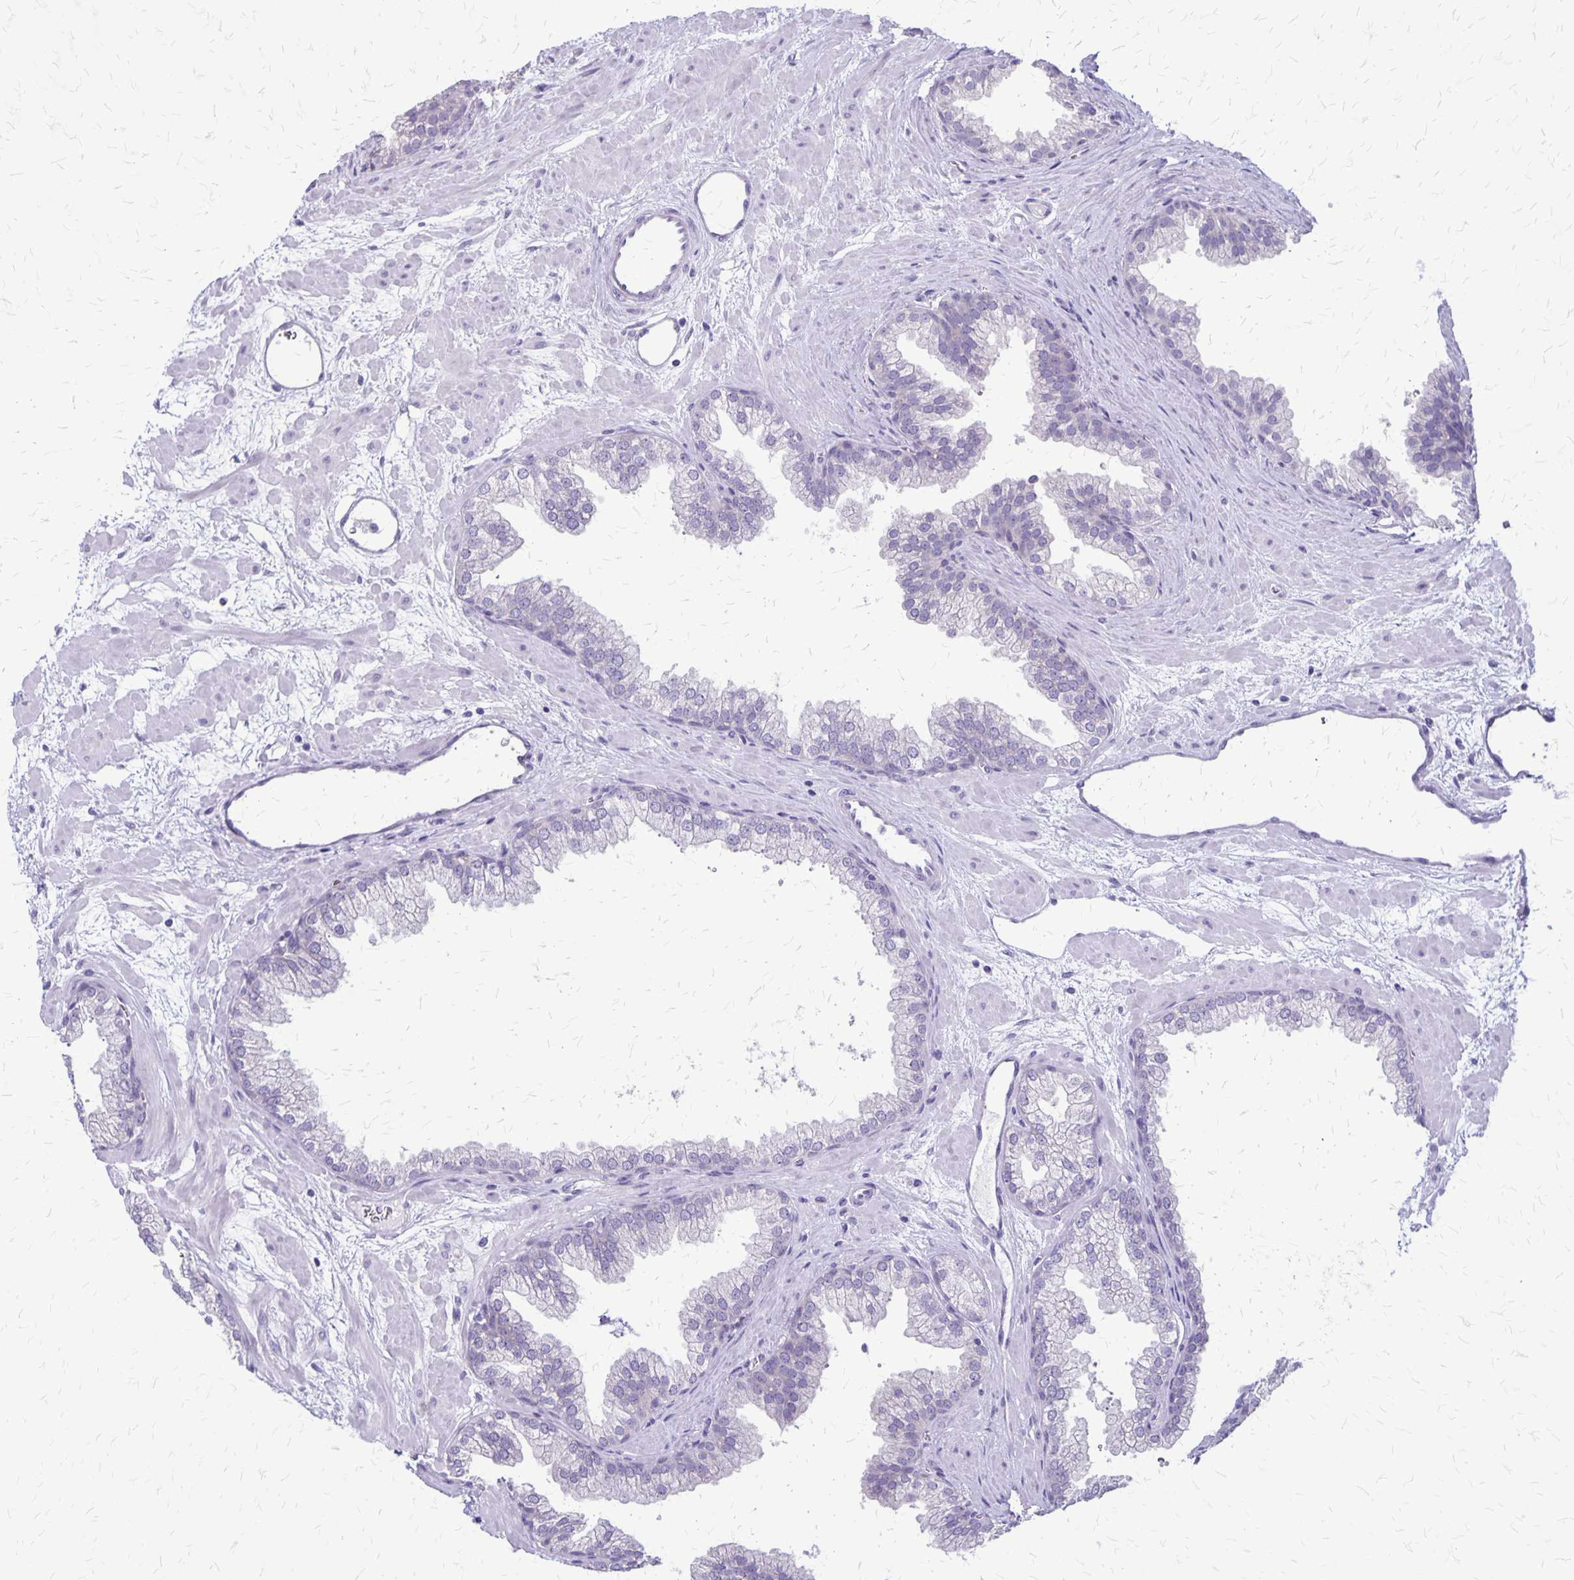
{"staining": {"intensity": "negative", "quantity": "none", "location": "none"}, "tissue": "prostate", "cell_type": "Glandular cells", "image_type": "normal", "snomed": [{"axis": "morphology", "description": "Normal tissue, NOS"}, {"axis": "topography", "description": "Prostate"}], "caption": "DAB immunohistochemical staining of benign human prostate reveals no significant staining in glandular cells. The staining was performed using DAB to visualize the protein expression in brown, while the nuclei were stained in blue with hematoxylin (Magnification: 20x).", "gene": "PLXNB3", "patient": {"sex": "male", "age": 37}}